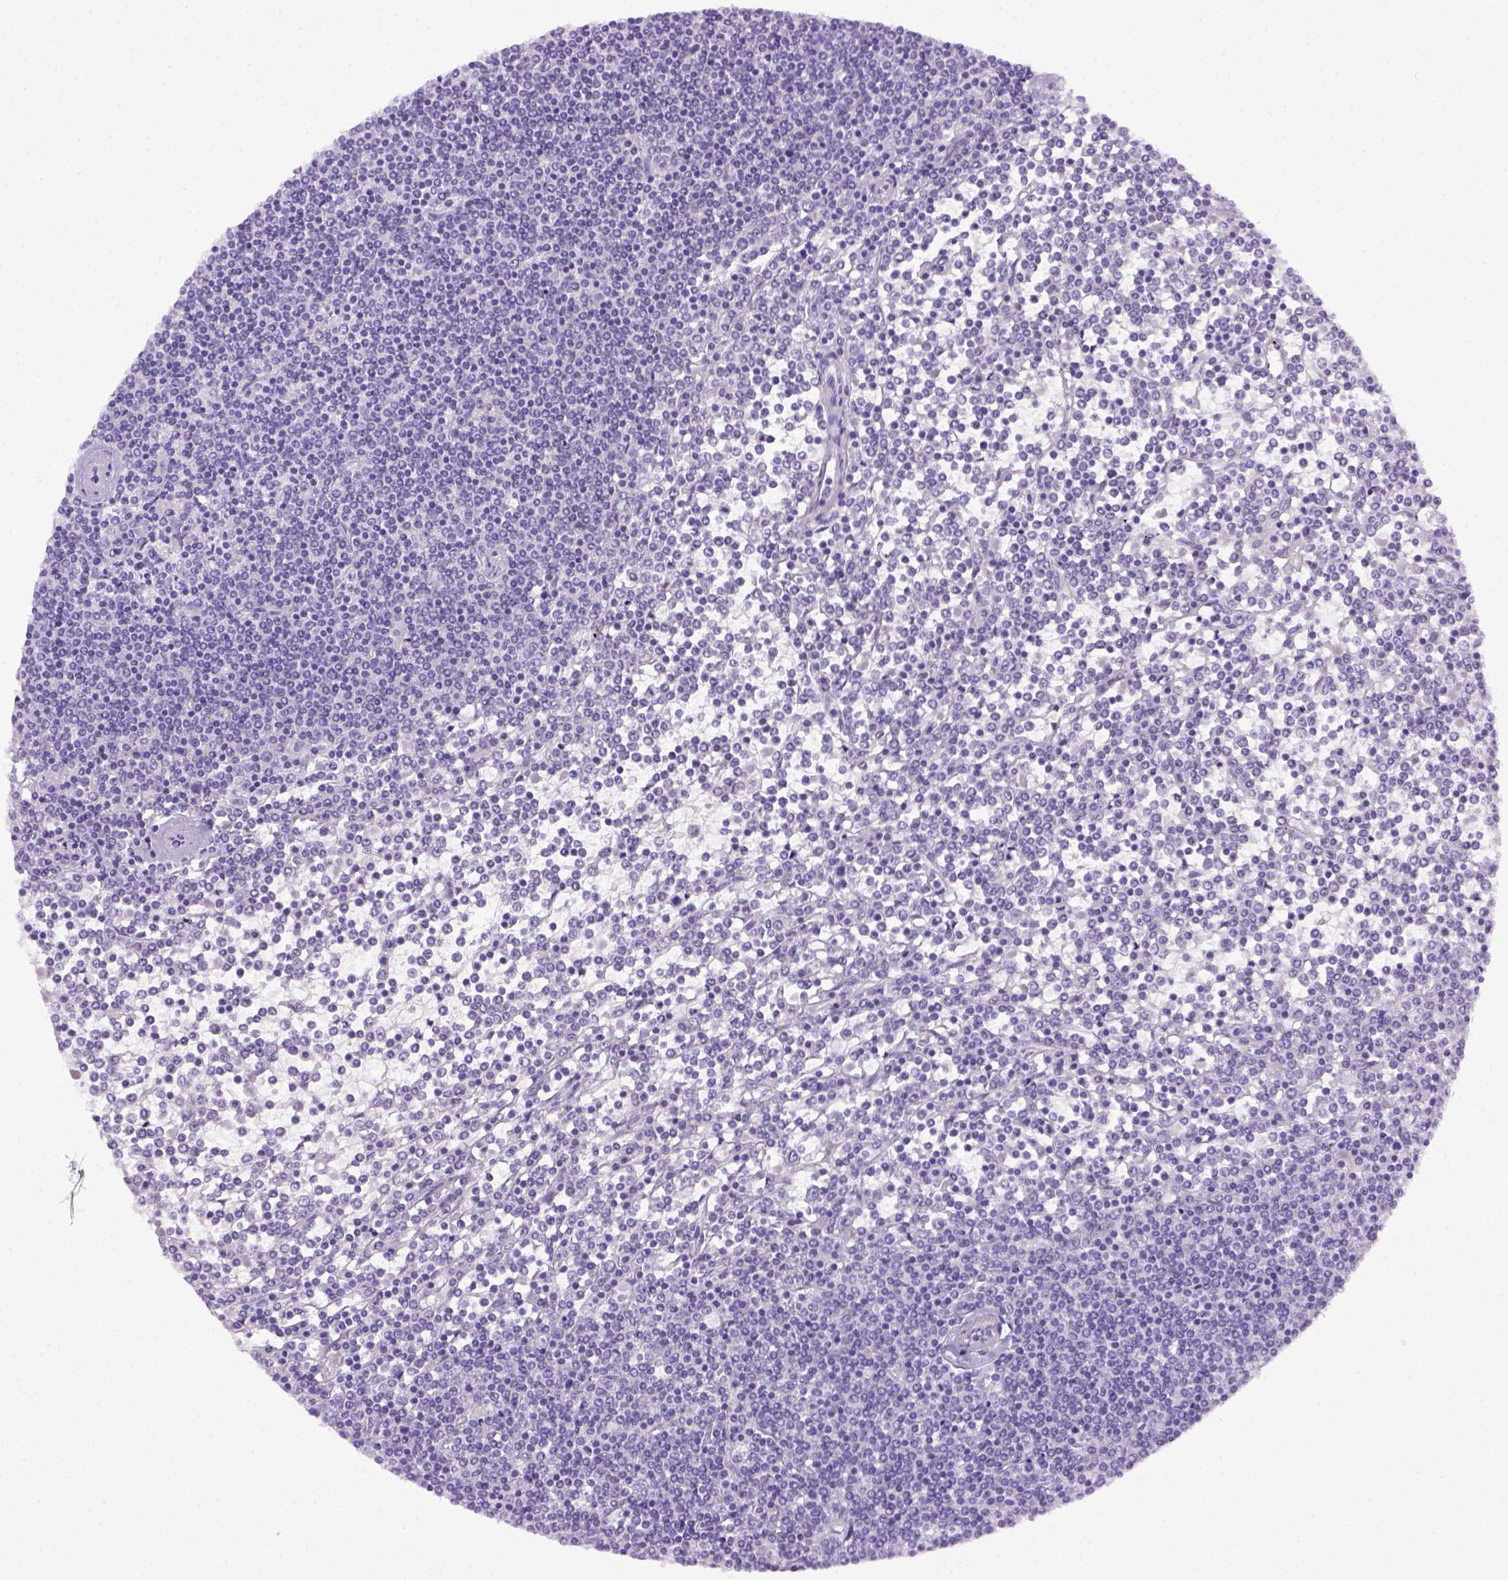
{"staining": {"intensity": "negative", "quantity": "none", "location": "none"}, "tissue": "lymphoma", "cell_type": "Tumor cells", "image_type": "cancer", "snomed": [{"axis": "morphology", "description": "Malignant lymphoma, non-Hodgkin's type, Low grade"}, {"axis": "topography", "description": "Spleen"}], "caption": "Malignant lymphoma, non-Hodgkin's type (low-grade) was stained to show a protein in brown. There is no significant staining in tumor cells. The staining is performed using DAB (3,3'-diaminobenzidine) brown chromogen with nuclei counter-stained in using hematoxylin.", "gene": "ITIH4", "patient": {"sex": "female", "age": 19}}